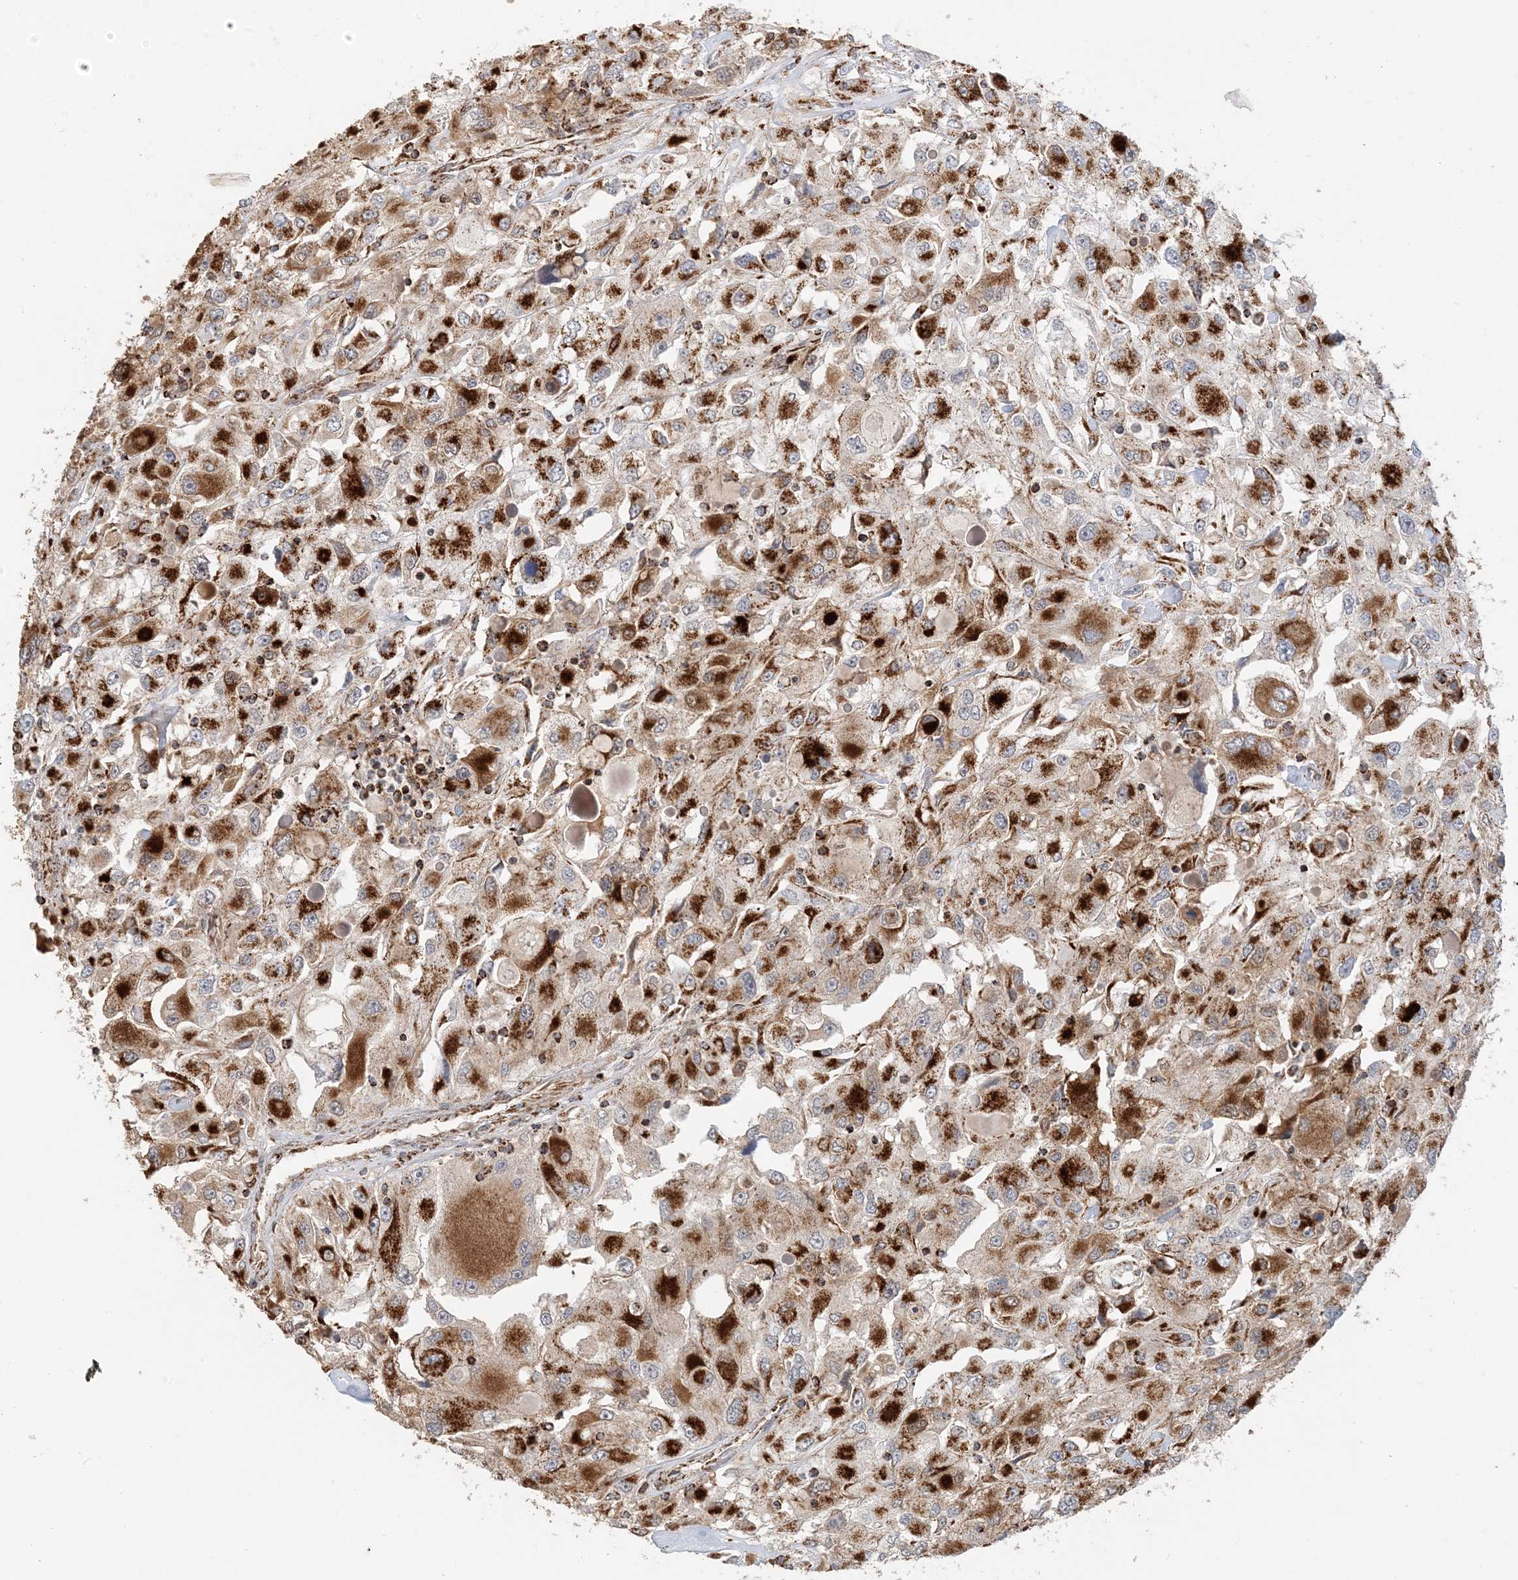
{"staining": {"intensity": "strong", "quantity": ">75%", "location": "cytoplasmic/membranous"}, "tissue": "renal cancer", "cell_type": "Tumor cells", "image_type": "cancer", "snomed": [{"axis": "morphology", "description": "Adenocarcinoma, NOS"}, {"axis": "topography", "description": "Kidney"}], "caption": "Protein expression analysis of human renal adenocarcinoma reveals strong cytoplasmic/membranous positivity in approximately >75% of tumor cells. (IHC, brightfield microscopy, high magnification).", "gene": "MAN1A1", "patient": {"sex": "female", "age": 52}}